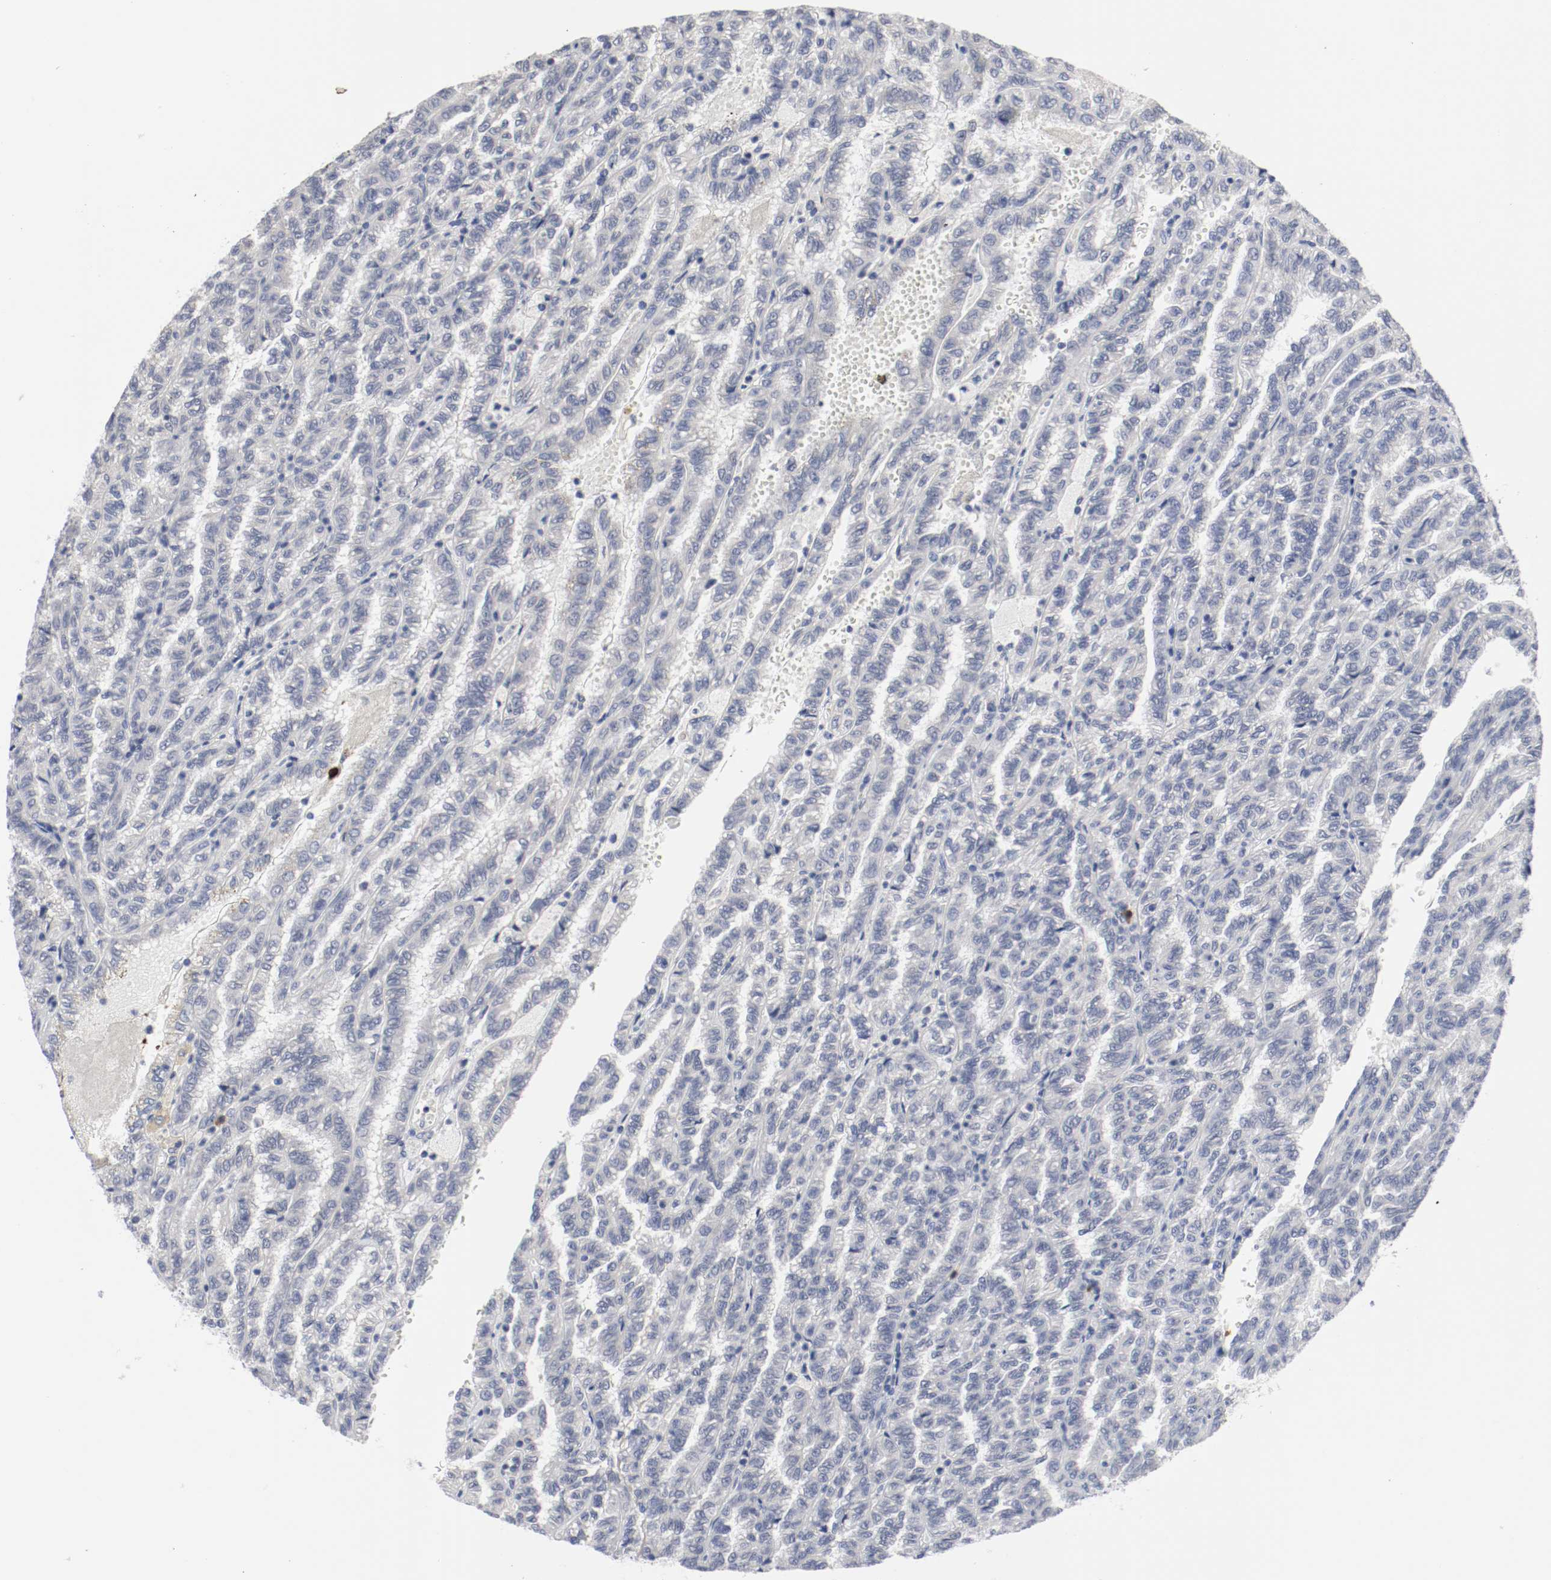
{"staining": {"intensity": "negative", "quantity": "none", "location": "none"}, "tissue": "renal cancer", "cell_type": "Tumor cells", "image_type": "cancer", "snomed": [{"axis": "morphology", "description": "Inflammation, NOS"}, {"axis": "morphology", "description": "Adenocarcinoma, NOS"}, {"axis": "topography", "description": "Kidney"}], "caption": "The histopathology image reveals no staining of tumor cells in renal cancer (adenocarcinoma).", "gene": "CEBPE", "patient": {"sex": "male", "age": 68}}